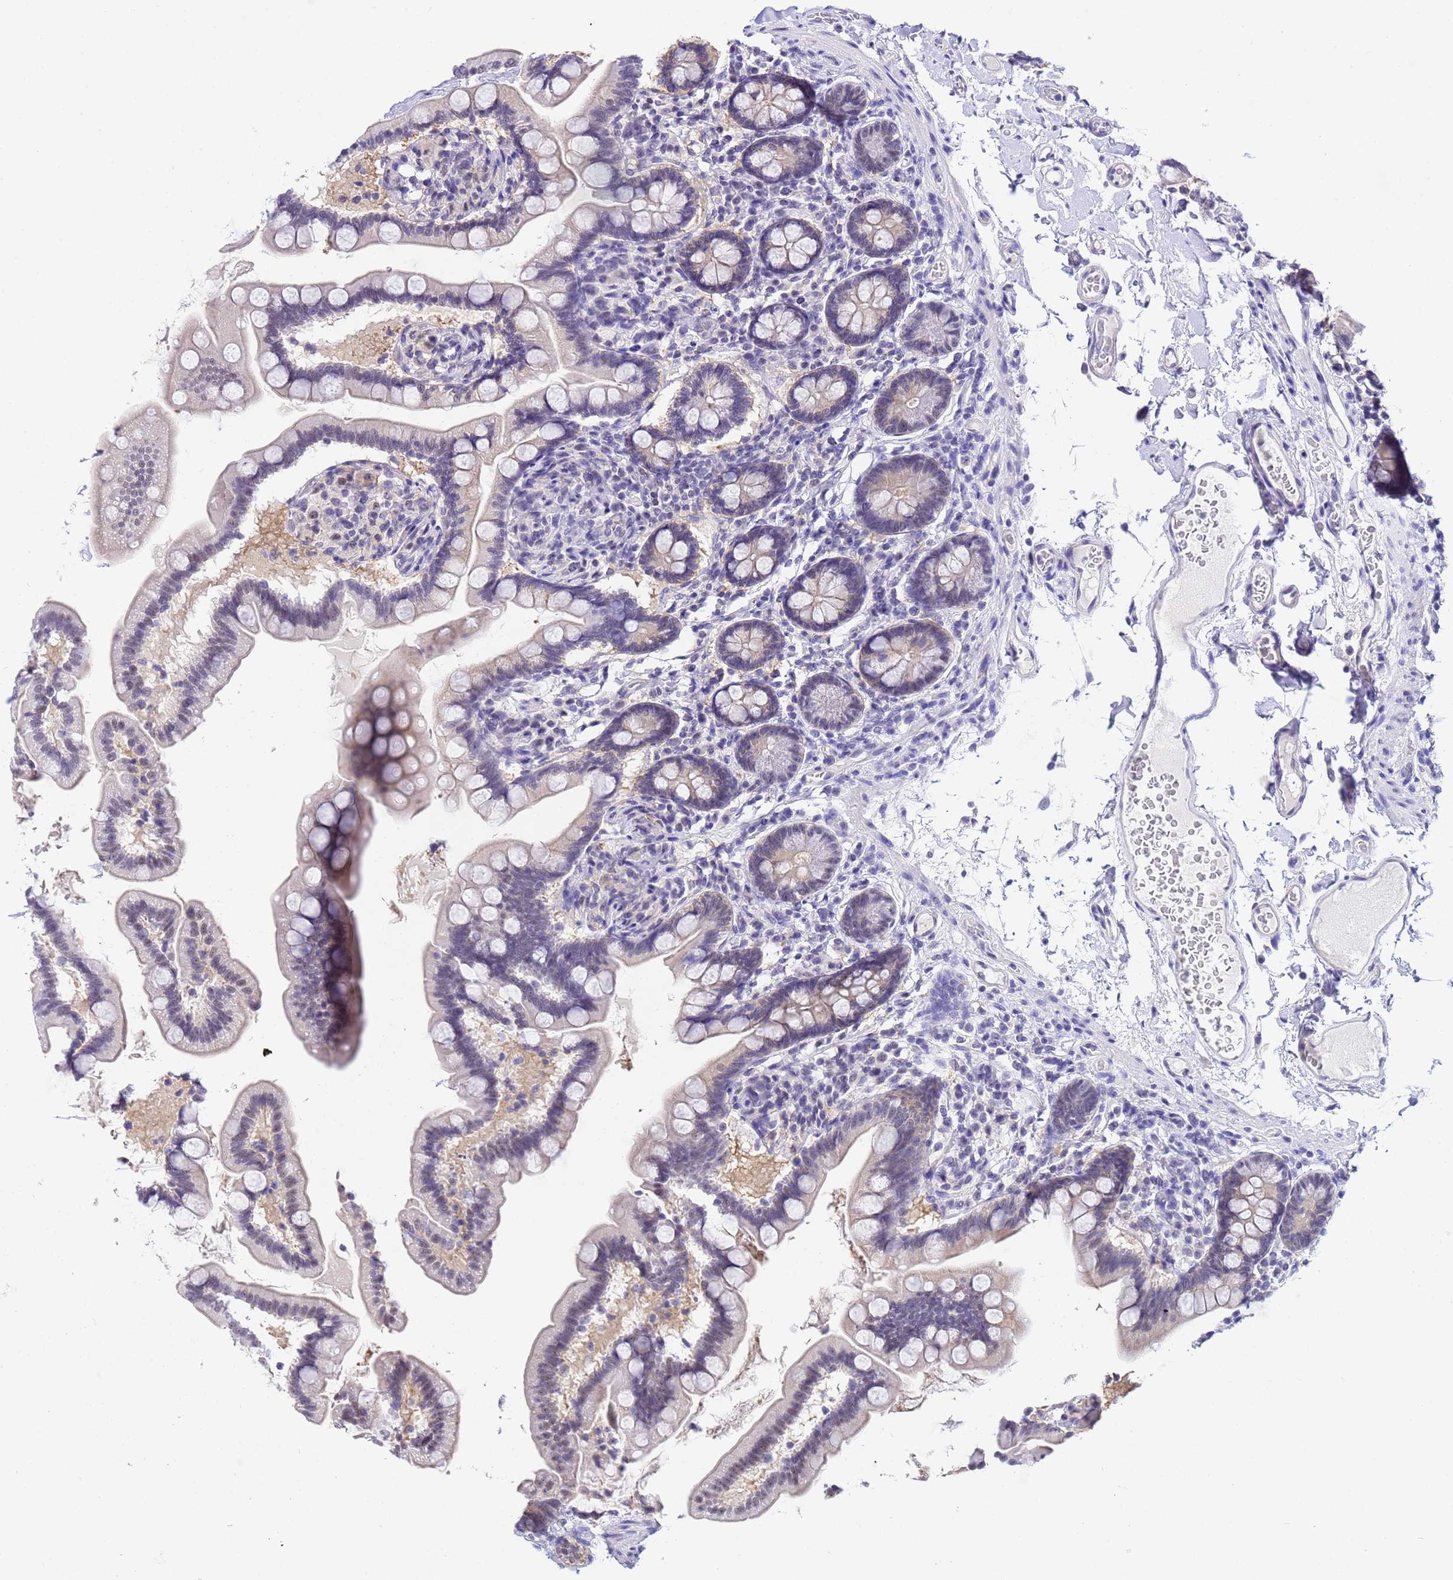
{"staining": {"intensity": "weak", "quantity": "<25%", "location": "cytoplasmic/membranous"}, "tissue": "small intestine", "cell_type": "Glandular cells", "image_type": "normal", "snomed": [{"axis": "morphology", "description": "Normal tissue, NOS"}, {"axis": "topography", "description": "Small intestine"}], "caption": "This is a photomicrograph of IHC staining of benign small intestine, which shows no staining in glandular cells. (Brightfield microscopy of DAB (3,3'-diaminobenzidine) immunohistochemistry at high magnification).", "gene": "ACTL6B", "patient": {"sex": "female", "age": 64}}